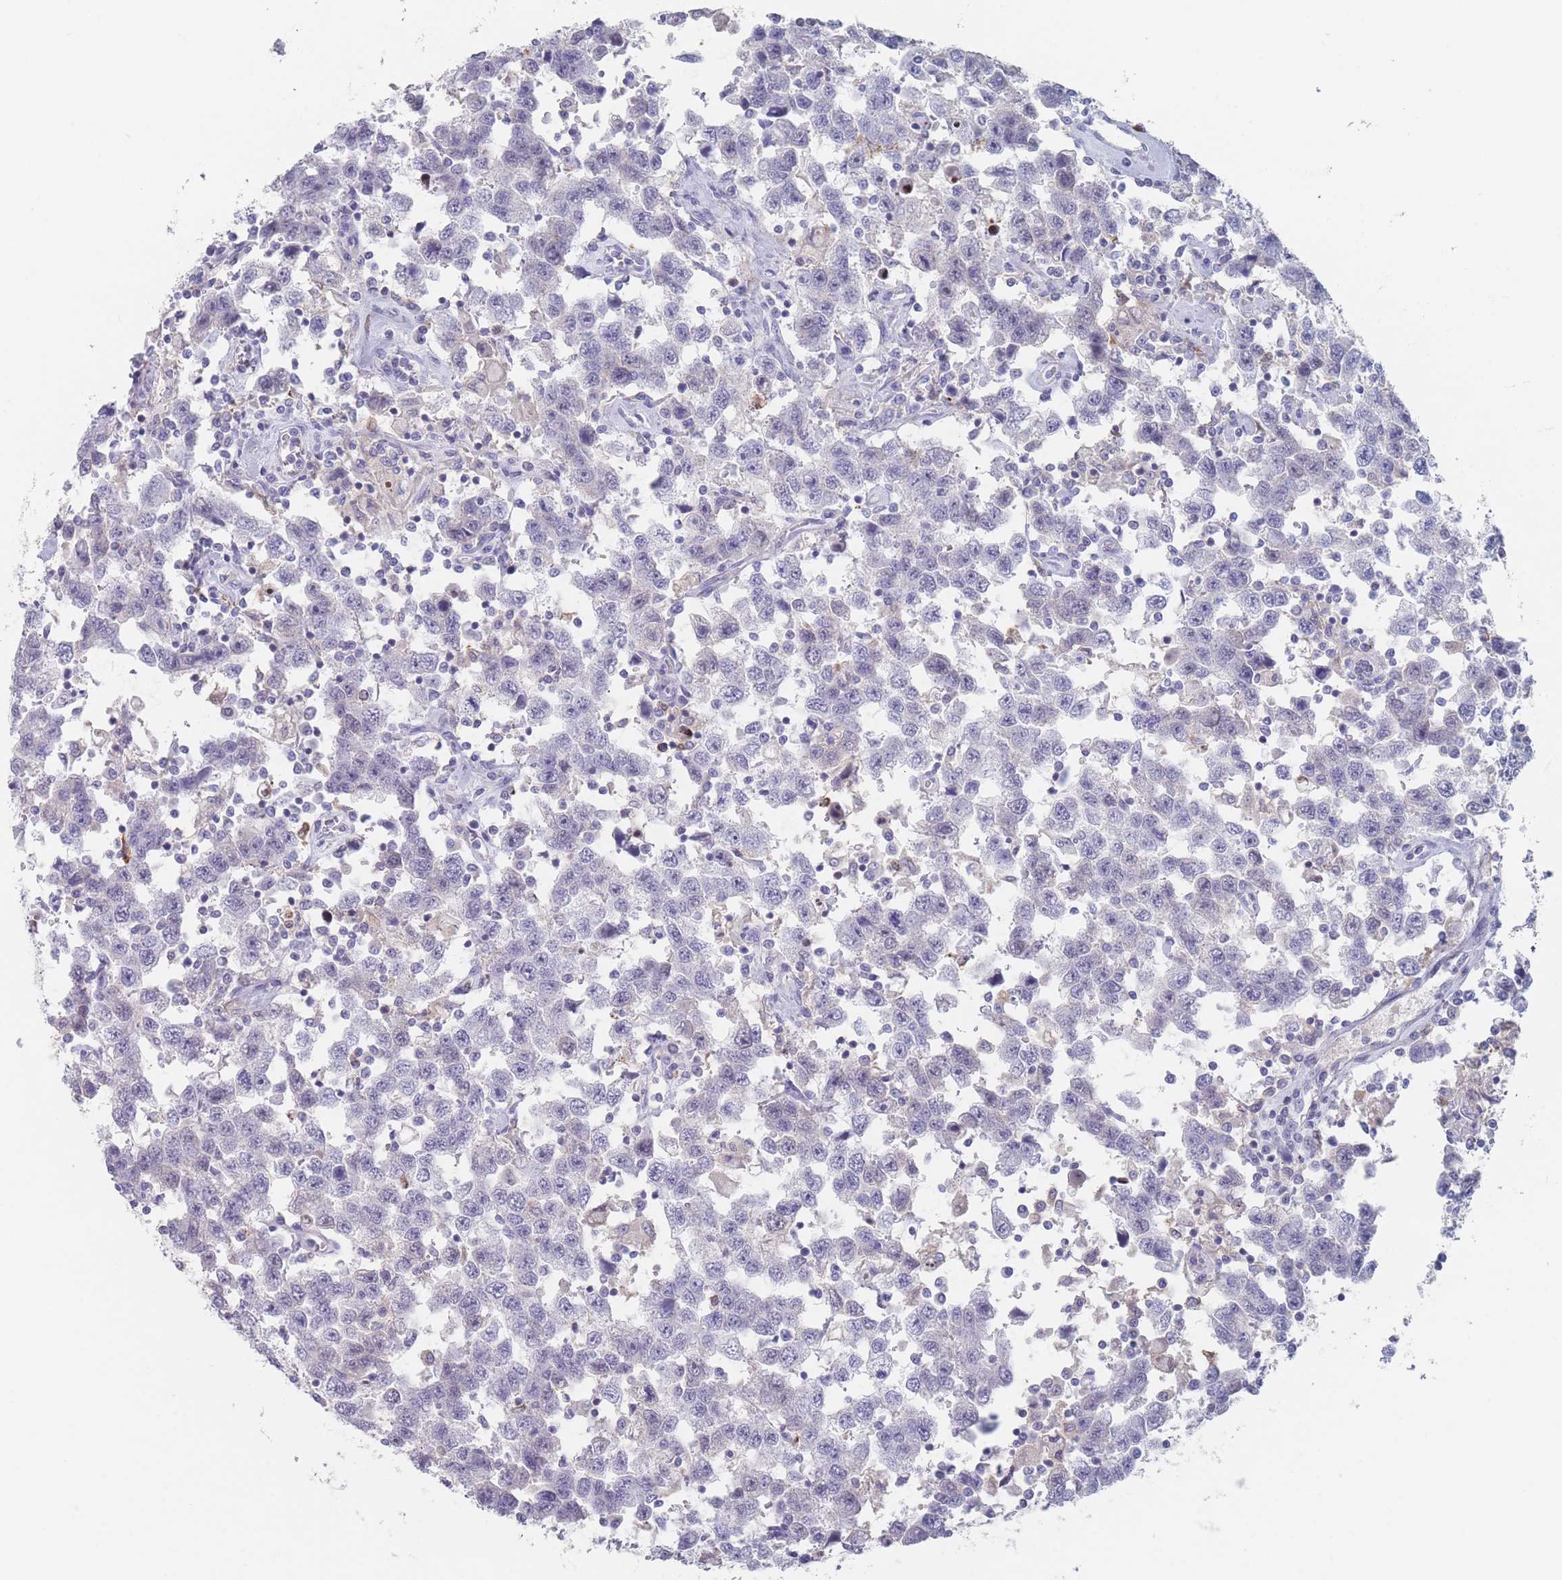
{"staining": {"intensity": "negative", "quantity": "none", "location": "none"}, "tissue": "testis cancer", "cell_type": "Tumor cells", "image_type": "cancer", "snomed": [{"axis": "morphology", "description": "Seminoma, NOS"}, {"axis": "topography", "description": "Testis"}], "caption": "Human testis seminoma stained for a protein using immunohistochemistry (IHC) shows no staining in tumor cells.", "gene": "ATP1A3", "patient": {"sex": "male", "age": 41}}